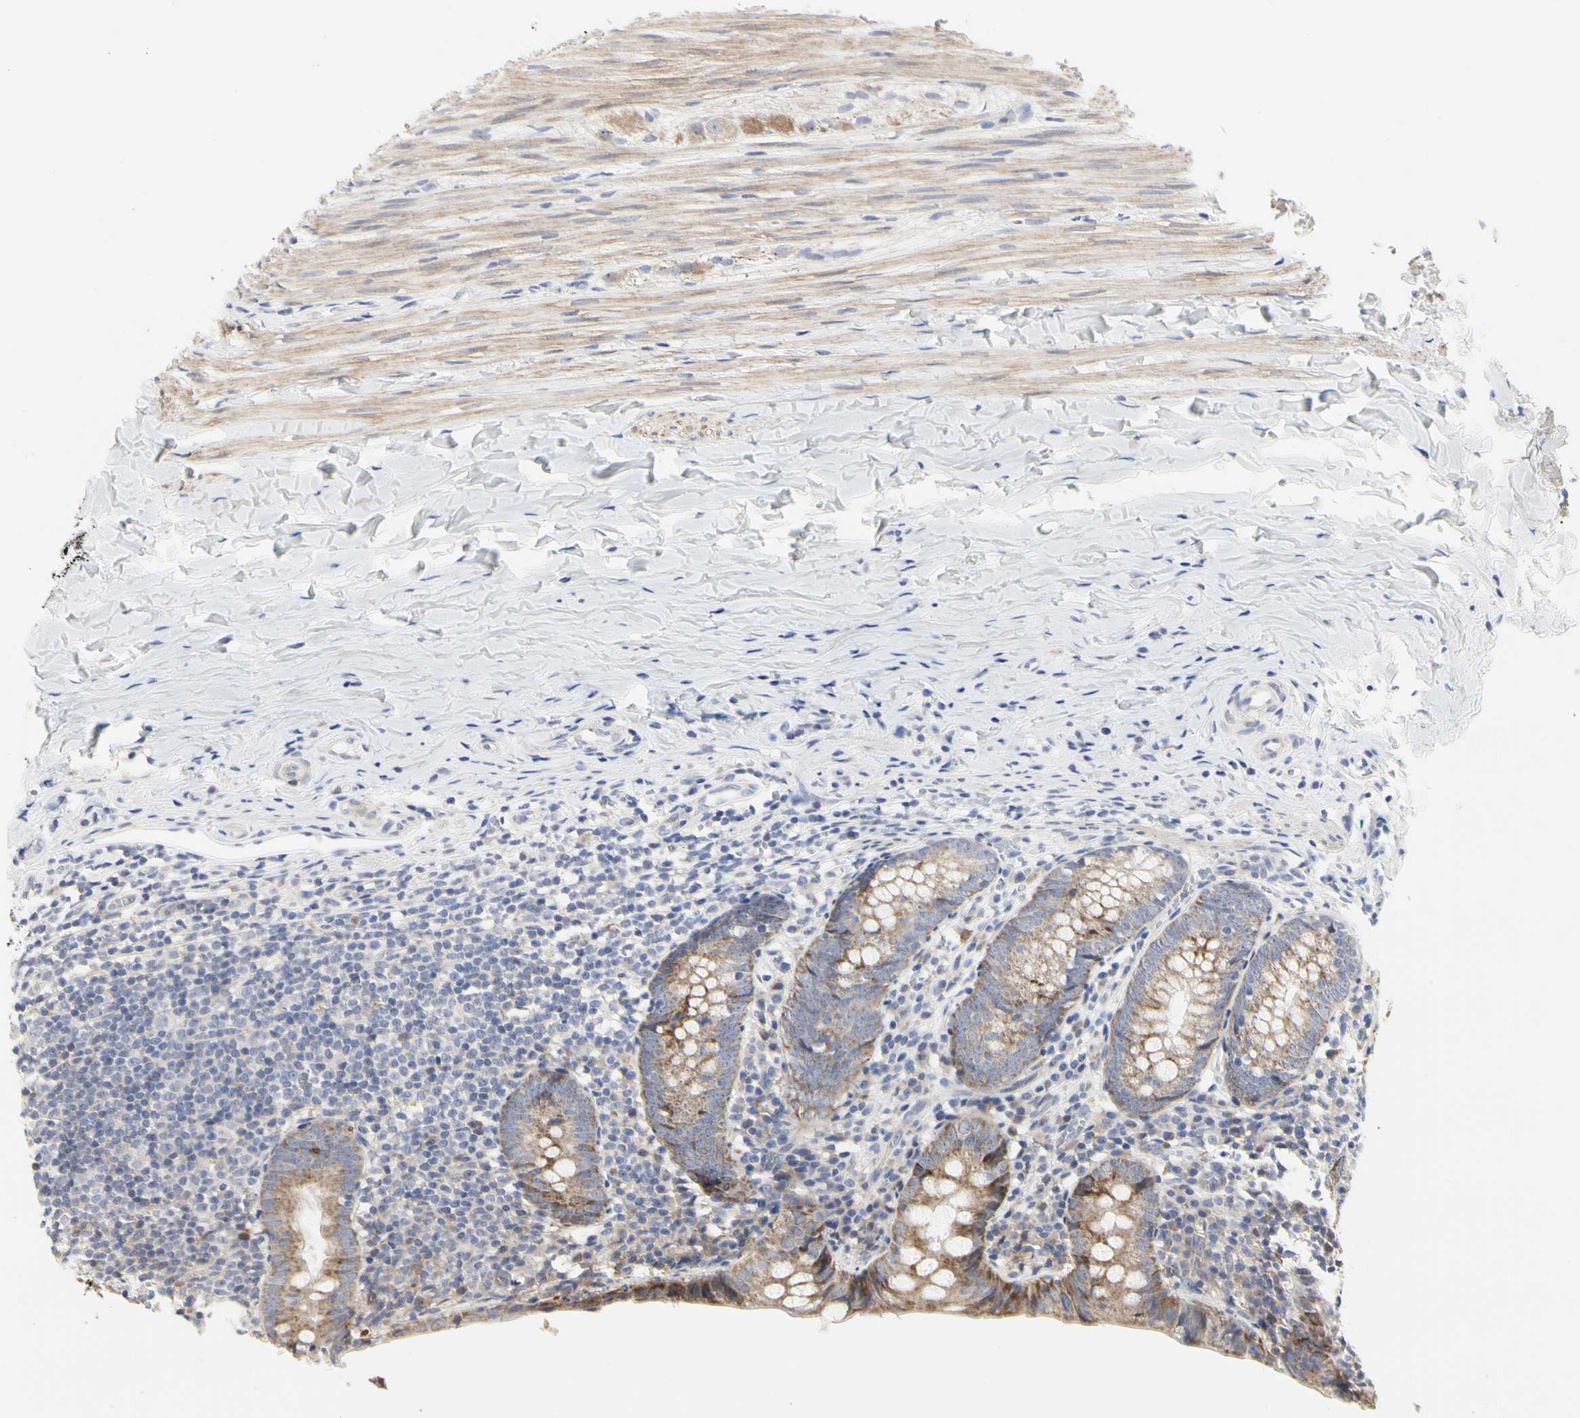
{"staining": {"intensity": "moderate", "quantity": ">75%", "location": "cytoplasmic/membranous"}, "tissue": "appendix", "cell_type": "Glandular cells", "image_type": "normal", "snomed": [{"axis": "morphology", "description": "Normal tissue, NOS"}, {"axis": "topography", "description": "Appendix"}], "caption": "Protein expression by immunohistochemistry (IHC) shows moderate cytoplasmic/membranous staining in approximately >75% of glandular cells in benign appendix. Using DAB (brown) and hematoxylin (blue) stains, captured at high magnification using brightfield microscopy.", "gene": "SHANK2", "patient": {"sex": "female", "age": 10}}